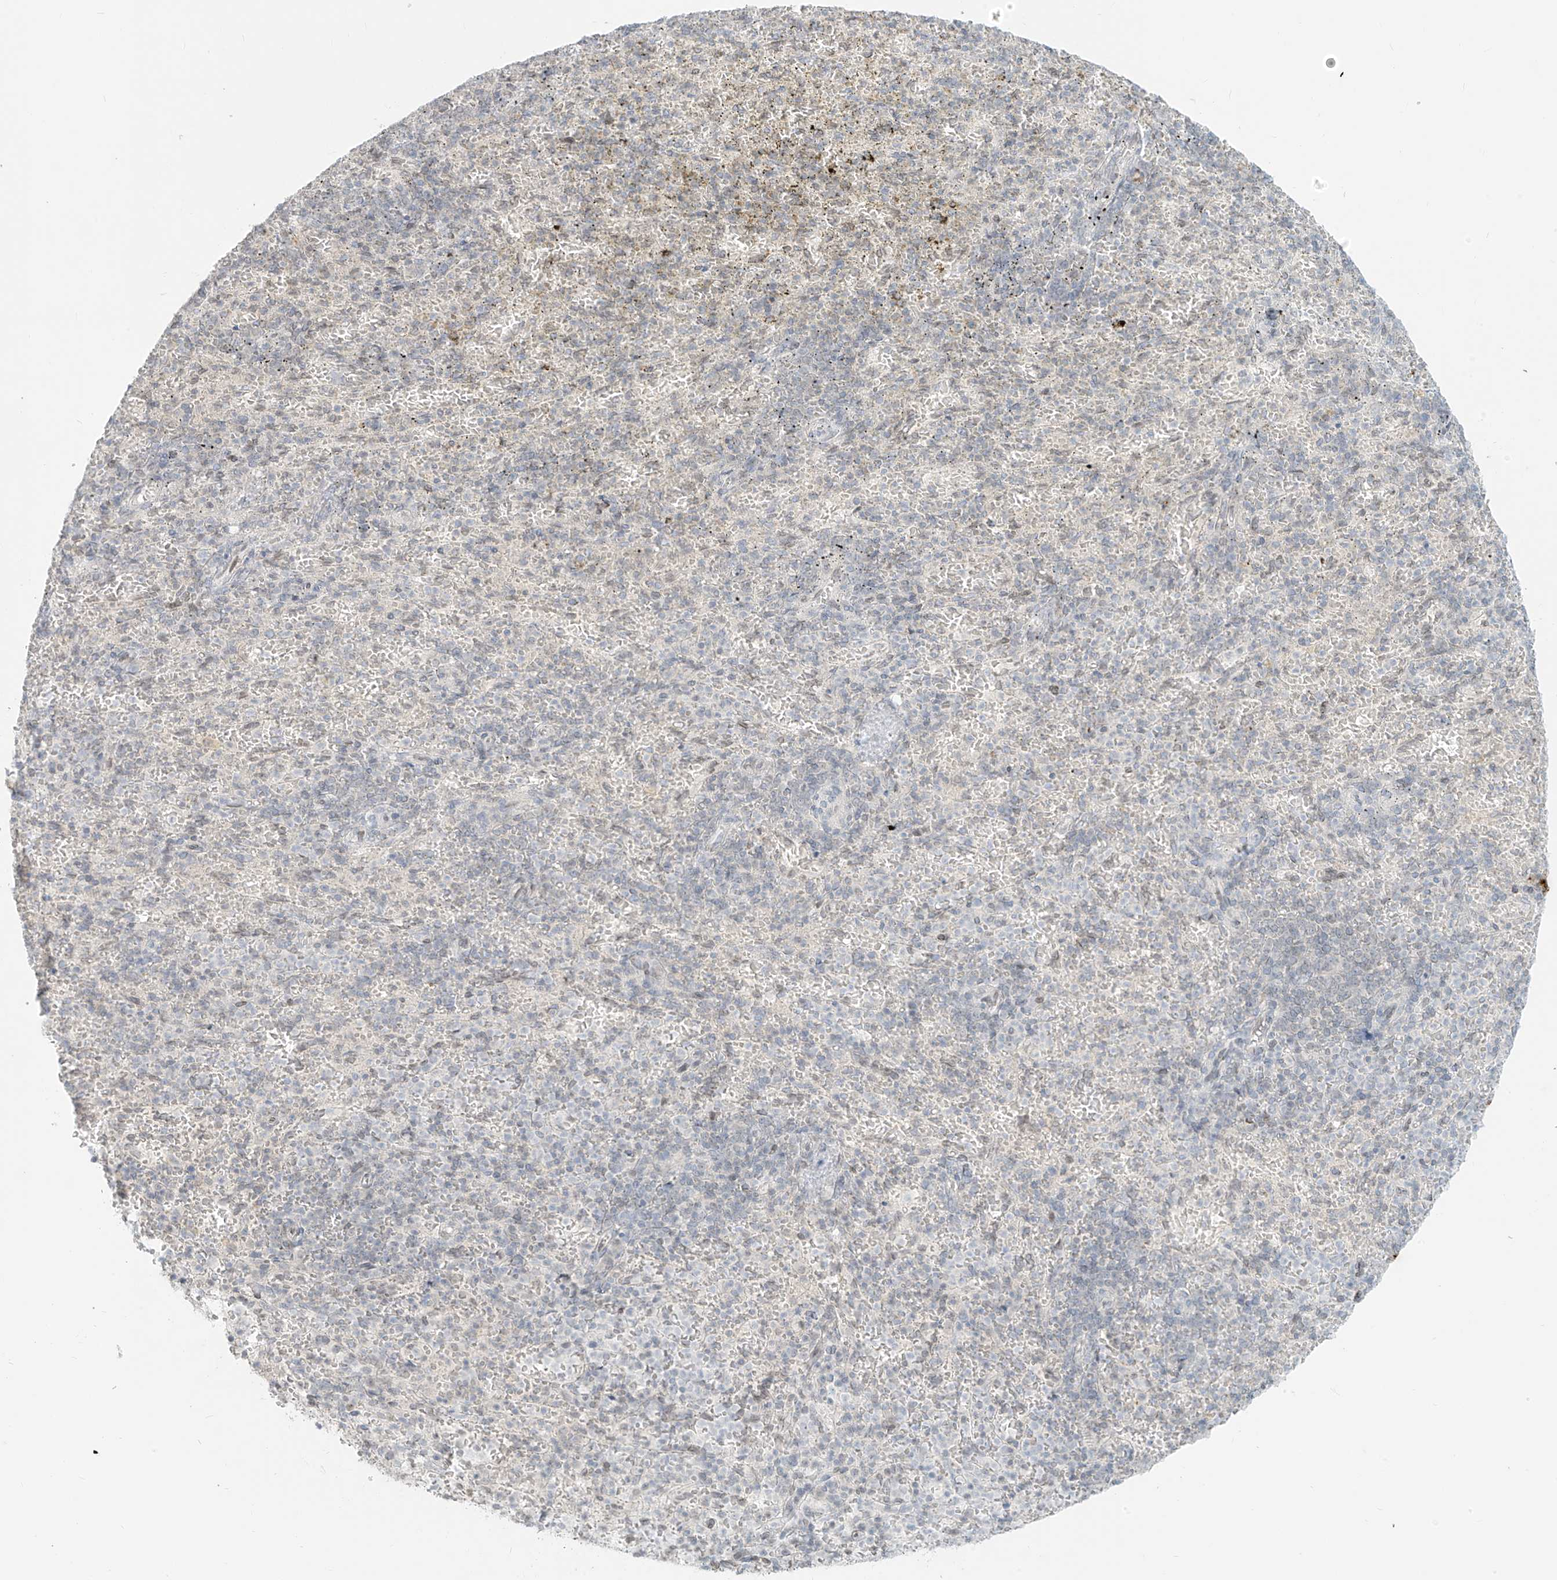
{"staining": {"intensity": "negative", "quantity": "none", "location": "none"}, "tissue": "spleen", "cell_type": "Cells in red pulp", "image_type": "normal", "snomed": [{"axis": "morphology", "description": "Normal tissue, NOS"}, {"axis": "topography", "description": "Spleen"}], "caption": "A micrograph of human spleen is negative for staining in cells in red pulp. (DAB immunohistochemistry (IHC) with hematoxylin counter stain).", "gene": "OSBPL7", "patient": {"sex": "female", "age": 74}}